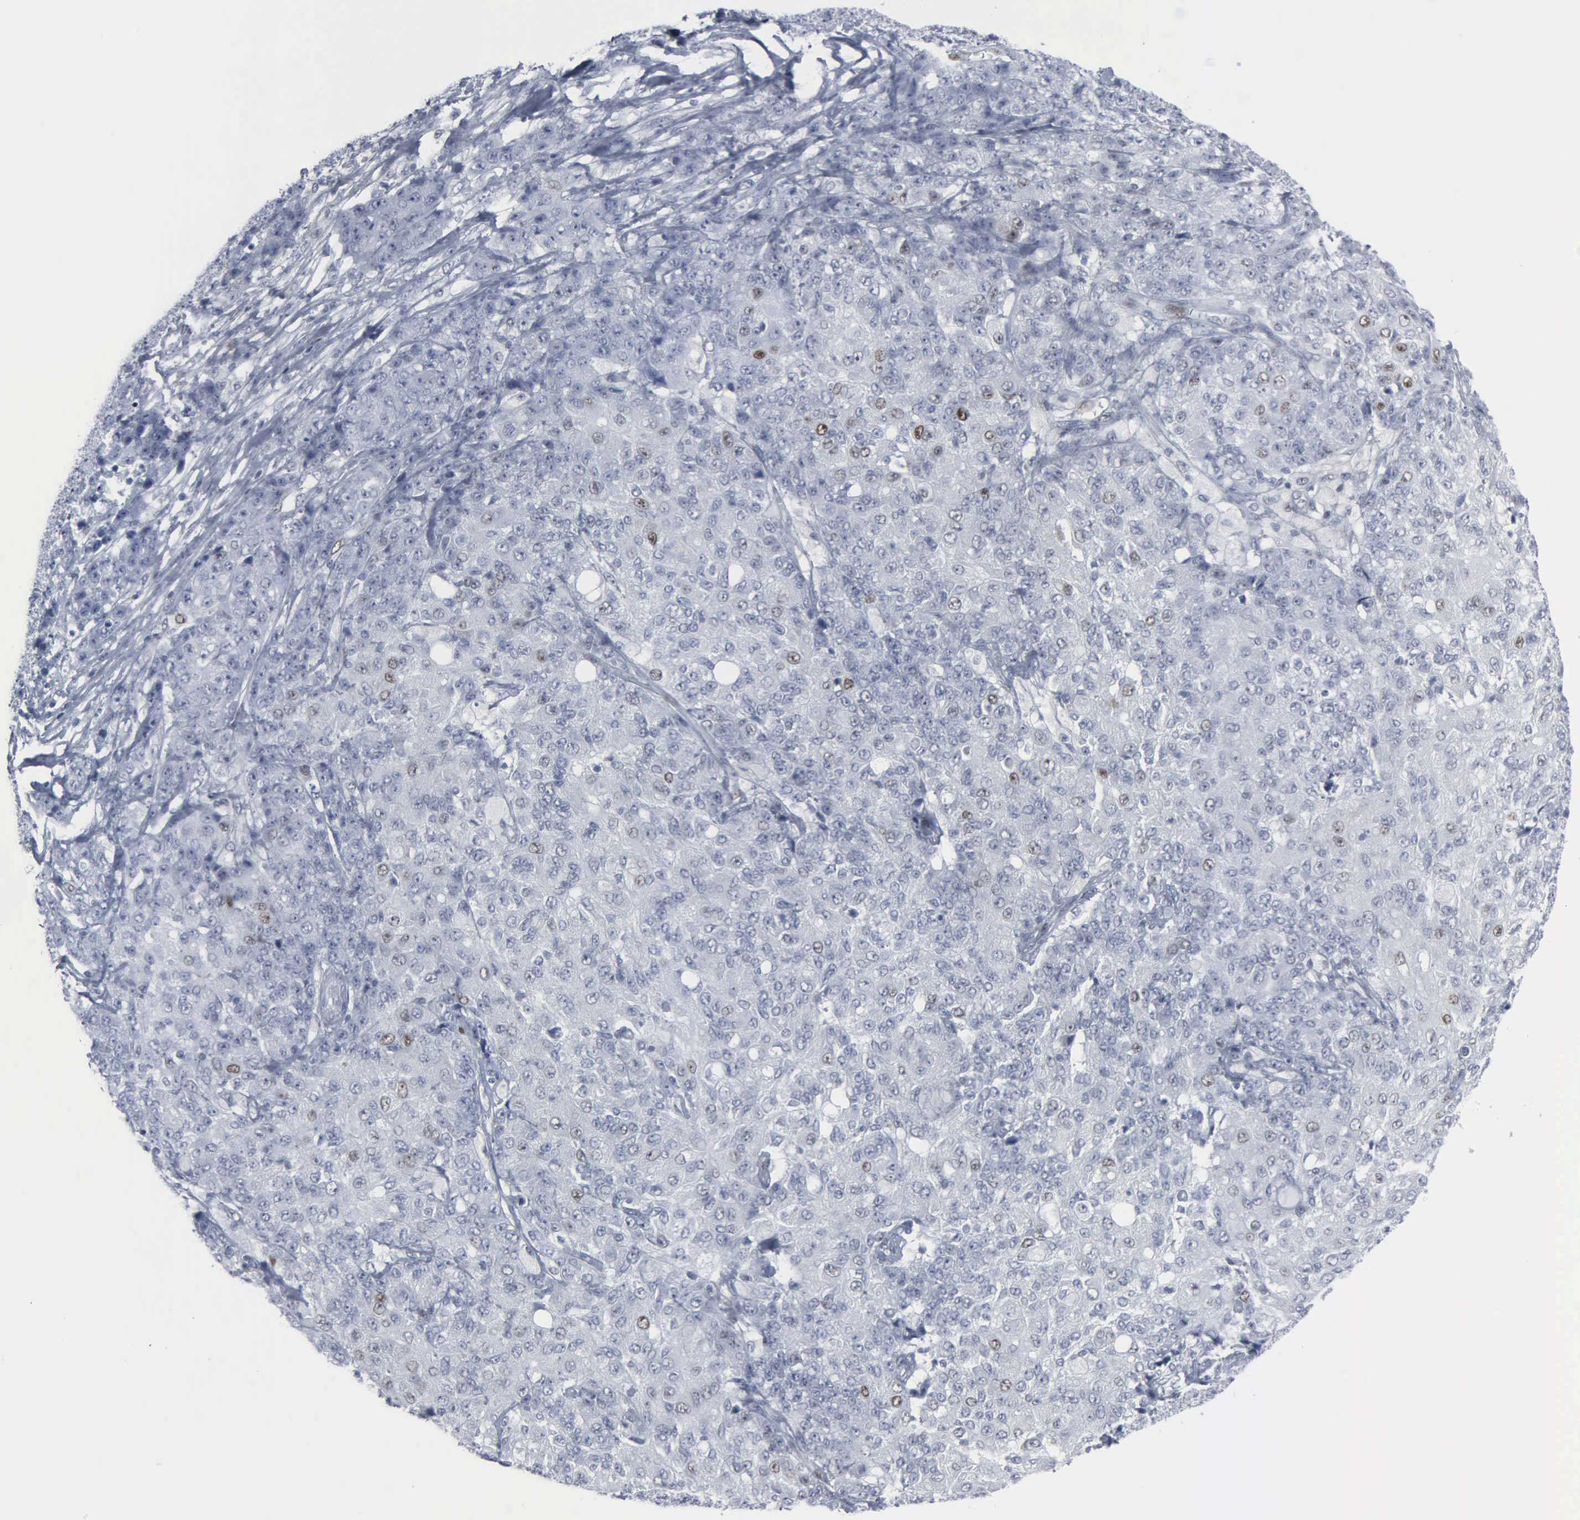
{"staining": {"intensity": "negative", "quantity": "none", "location": "none"}, "tissue": "ovarian cancer", "cell_type": "Tumor cells", "image_type": "cancer", "snomed": [{"axis": "morphology", "description": "Carcinoma, endometroid"}, {"axis": "topography", "description": "Ovary"}], "caption": "Immunohistochemical staining of human ovarian cancer exhibits no significant expression in tumor cells.", "gene": "CCND3", "patient": {"sex": "female", "age": 42}}